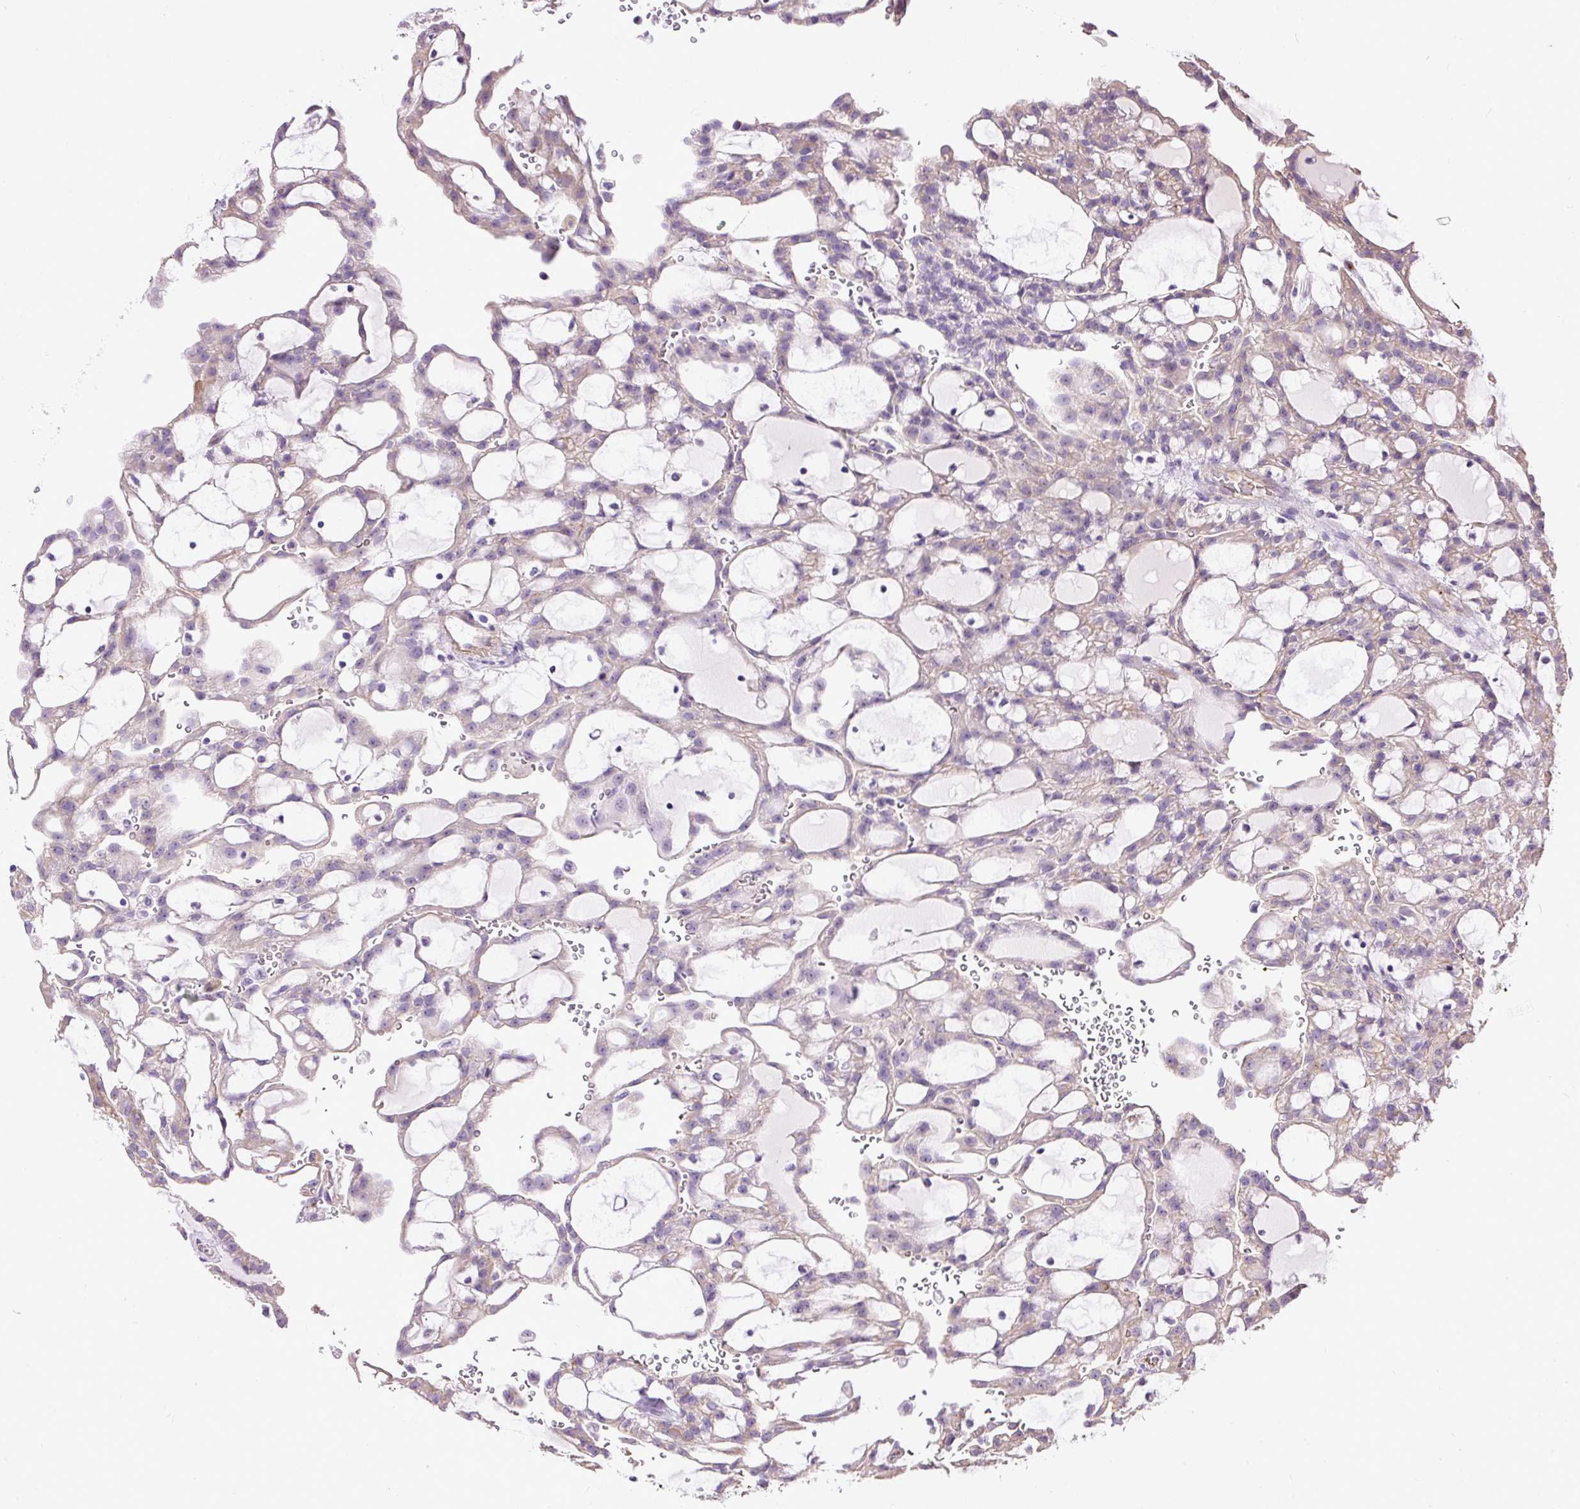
{"staining": {"intensity": "weak", "quantity": "<25%", "location": "cytoplasmic/membranous"}, "tissue": "renal cancer", "cell_type": "Tumor cells", "image_type": "cancer", "snomed": [{"axis": "morphology", "description": "Adenocarcinoma, NOS"}, {"axis": "topography", "description": "Kidney"}], "caption": "Tumor cells show no significant protein positivity in renal adenocarcinoma. The staining is performed using DAB brown chromogen with nuclei counter-stained in using hematoxylin.", "gene": "MAGEB16", "patient": {"sex": "male", "age": 63}}